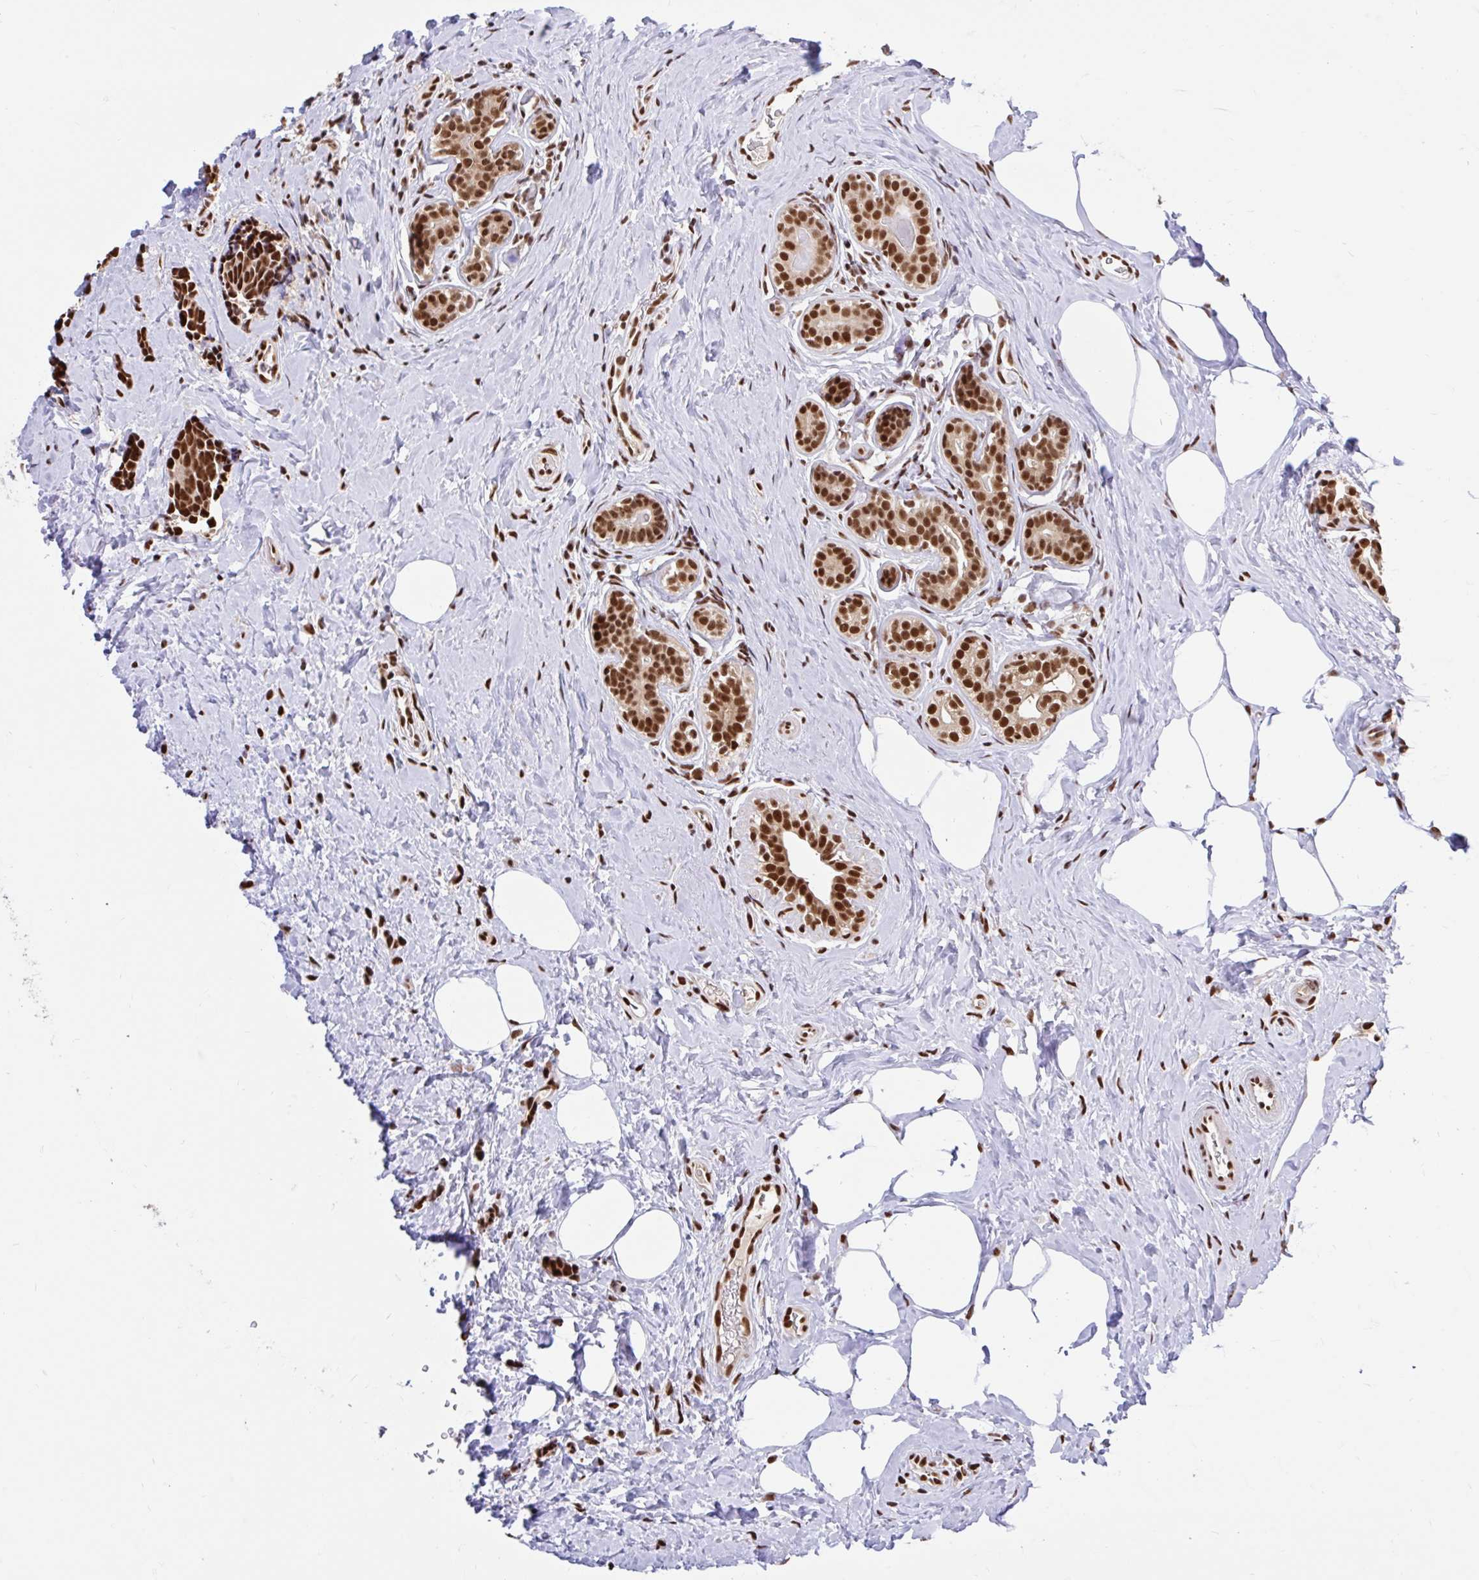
{"staining": {"intensity": "strong", "quantity": ">75%", "location": "nuclear"}, "tissue": "breast cancer", "cell_type": "Tumor cells", "image_type": "cancer", "snomed": [{"axis": "morphology", "description": "Duct carcinoma"}, {"axis": "topography", "description": "Breast"}], "caption": "Tumor cells display strong nuclear expression in about >75% of cells in breast cancer (infiltrating ductal carcinoma).", "gene": "ABCA9", "patient": {"sex": "female", "age": 71}}